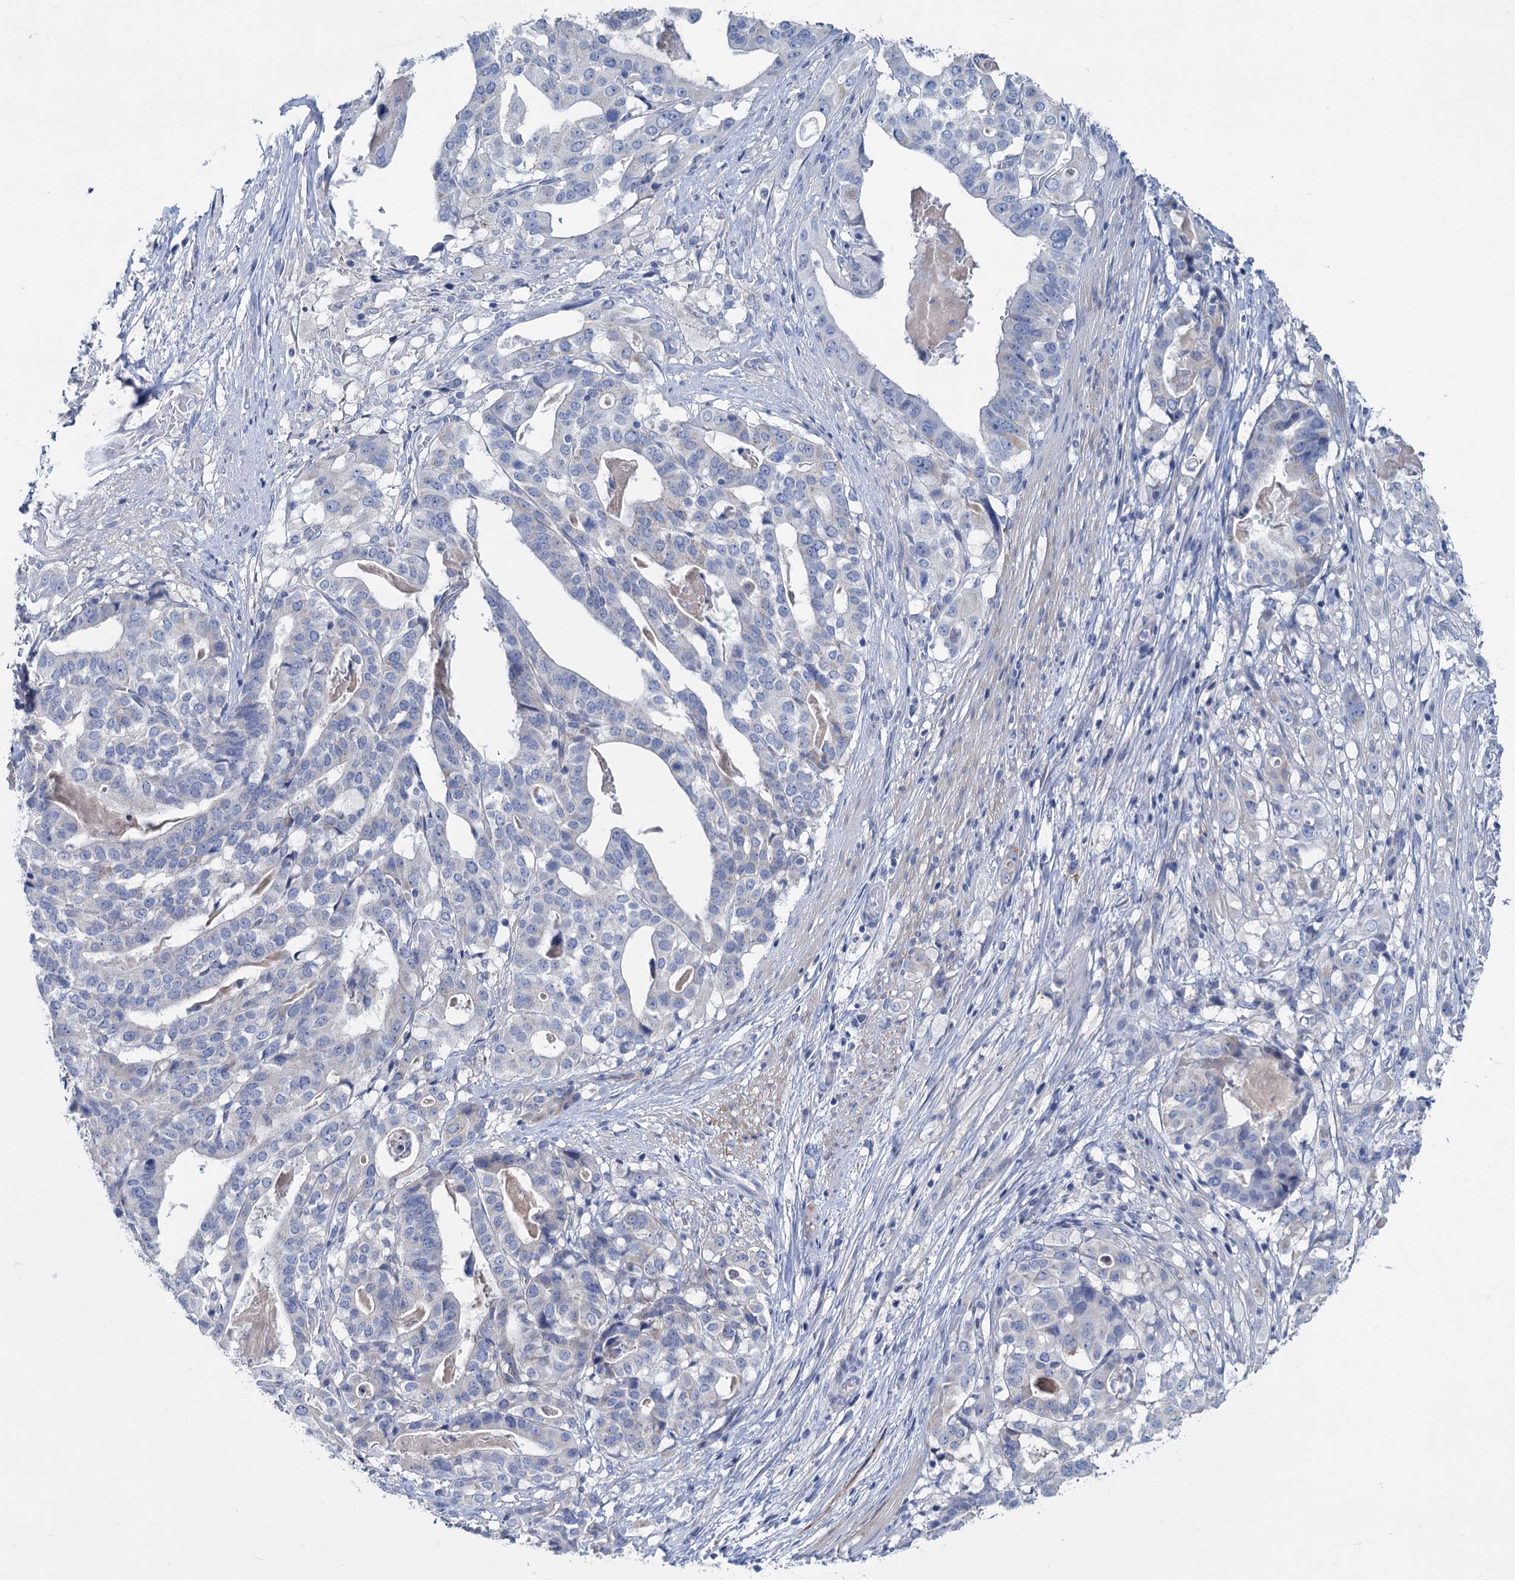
{"staining": {"intensity": "negative", "quantity": "none", "location": "none"}, "tissue": "stomach cancer", "cell_type": "Tumor cells", "image_type": "cancer", "snomed": [{"axis": "morphology", "description": "Adenocarcinoma, NOS"}, {"axis": "topography", "description": "Stomach"}], "caption": "Immunohistochemistry (IHC) photomicrograph of human stomach adenocarcinoma stained for a protein (brown), which displays no expression in tumor cells.", "gene": "CHDH", "patient": {"sex": "male", "age": 48}}